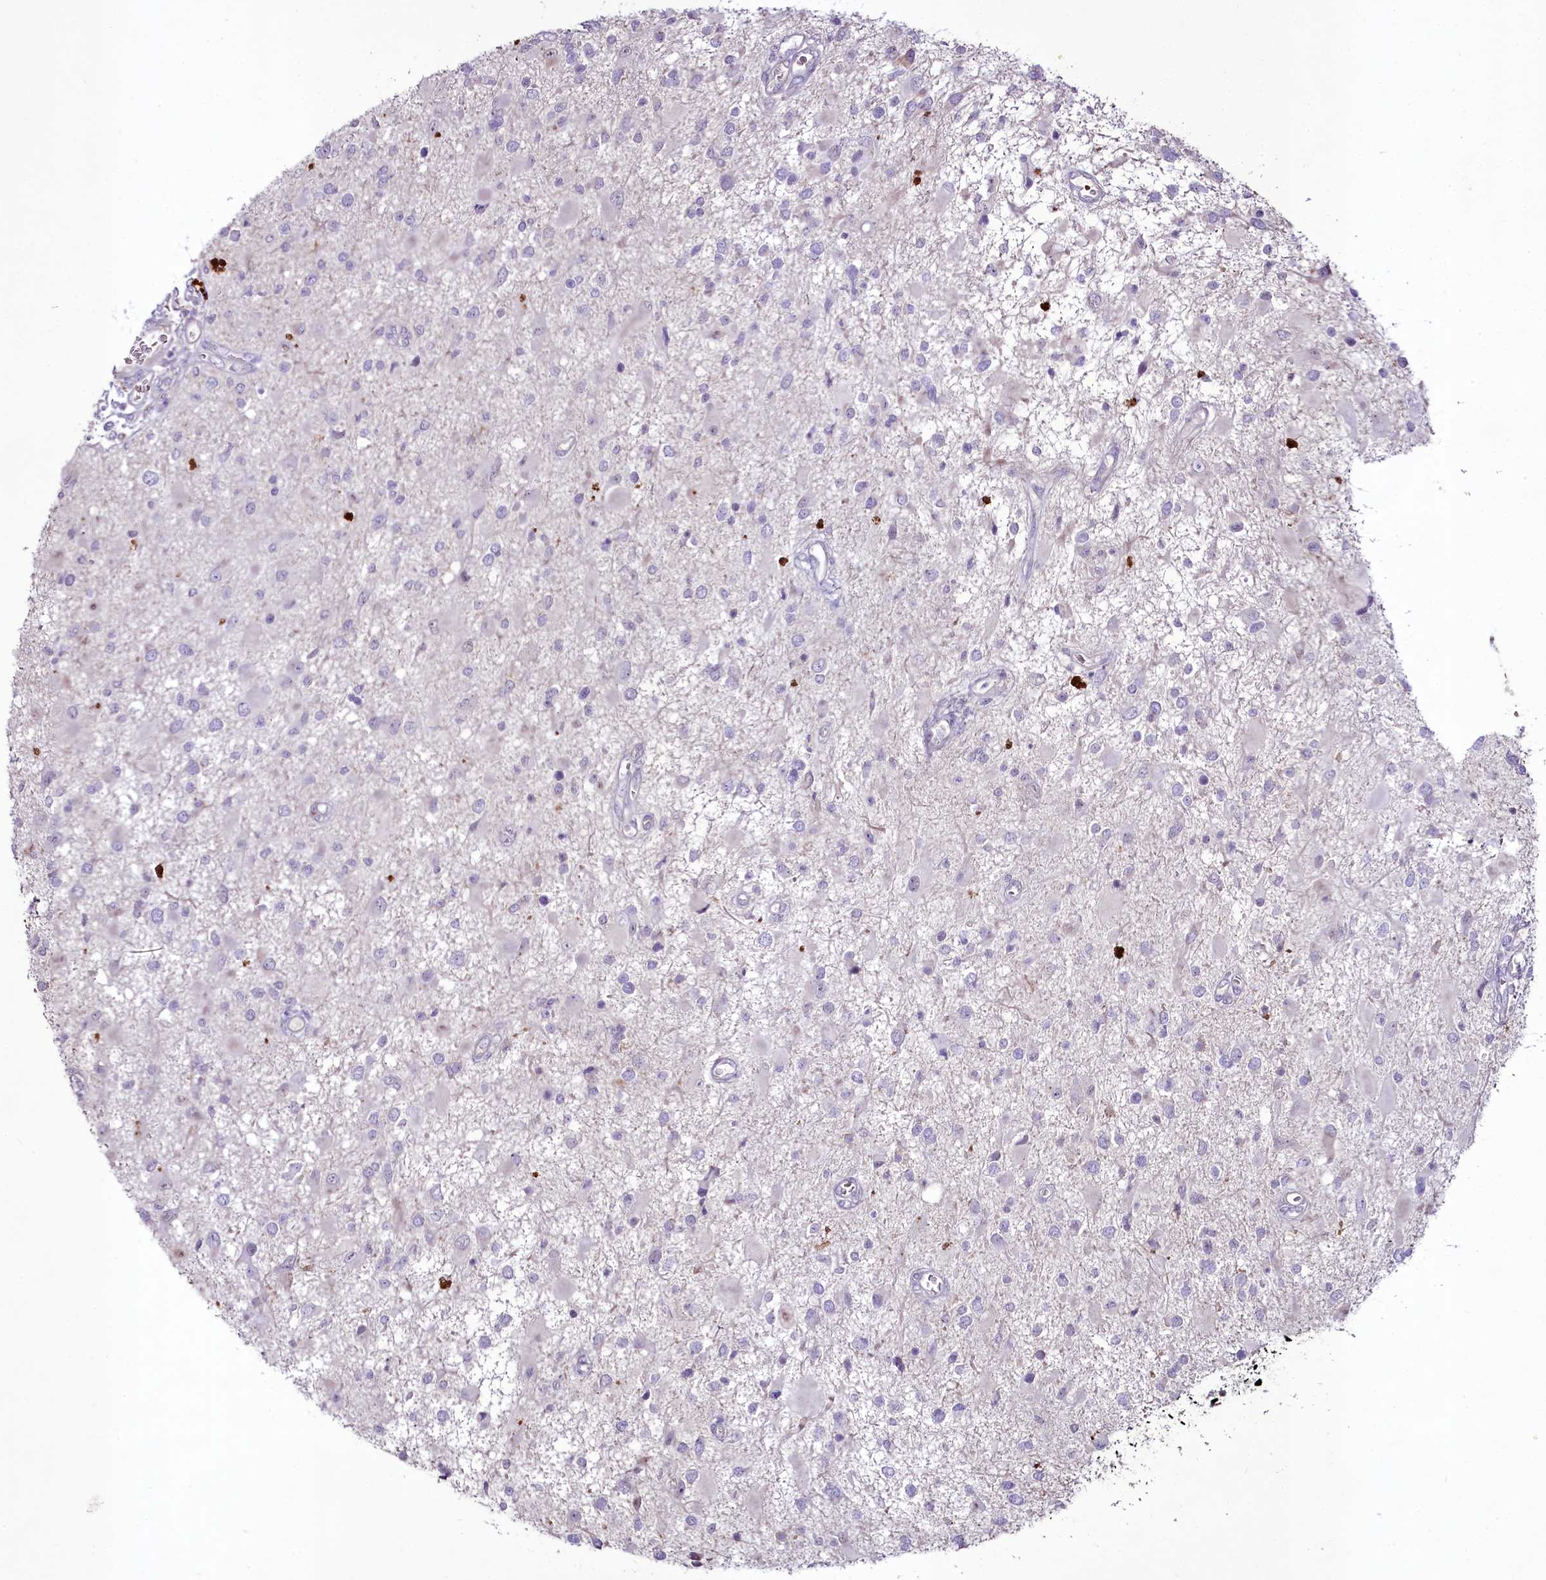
{"staining": {"intensity": "negative", "quantity": "none", "location": "none"}, "tissue": "glioma", "cell_type": "Tumor cells", "image_type": "cancer", "snomed": [{"axis": "morphology", "description": "Glioma, malignant, High grade"}, {"axis": "topography", "description": "Brain"}], "caption": "This is an immunohistochemistry histopathology image of human glioma. There is no expression in tumor cells.", "gene": "SUSD3", "patient": {"sex": "male", "age": 53}}